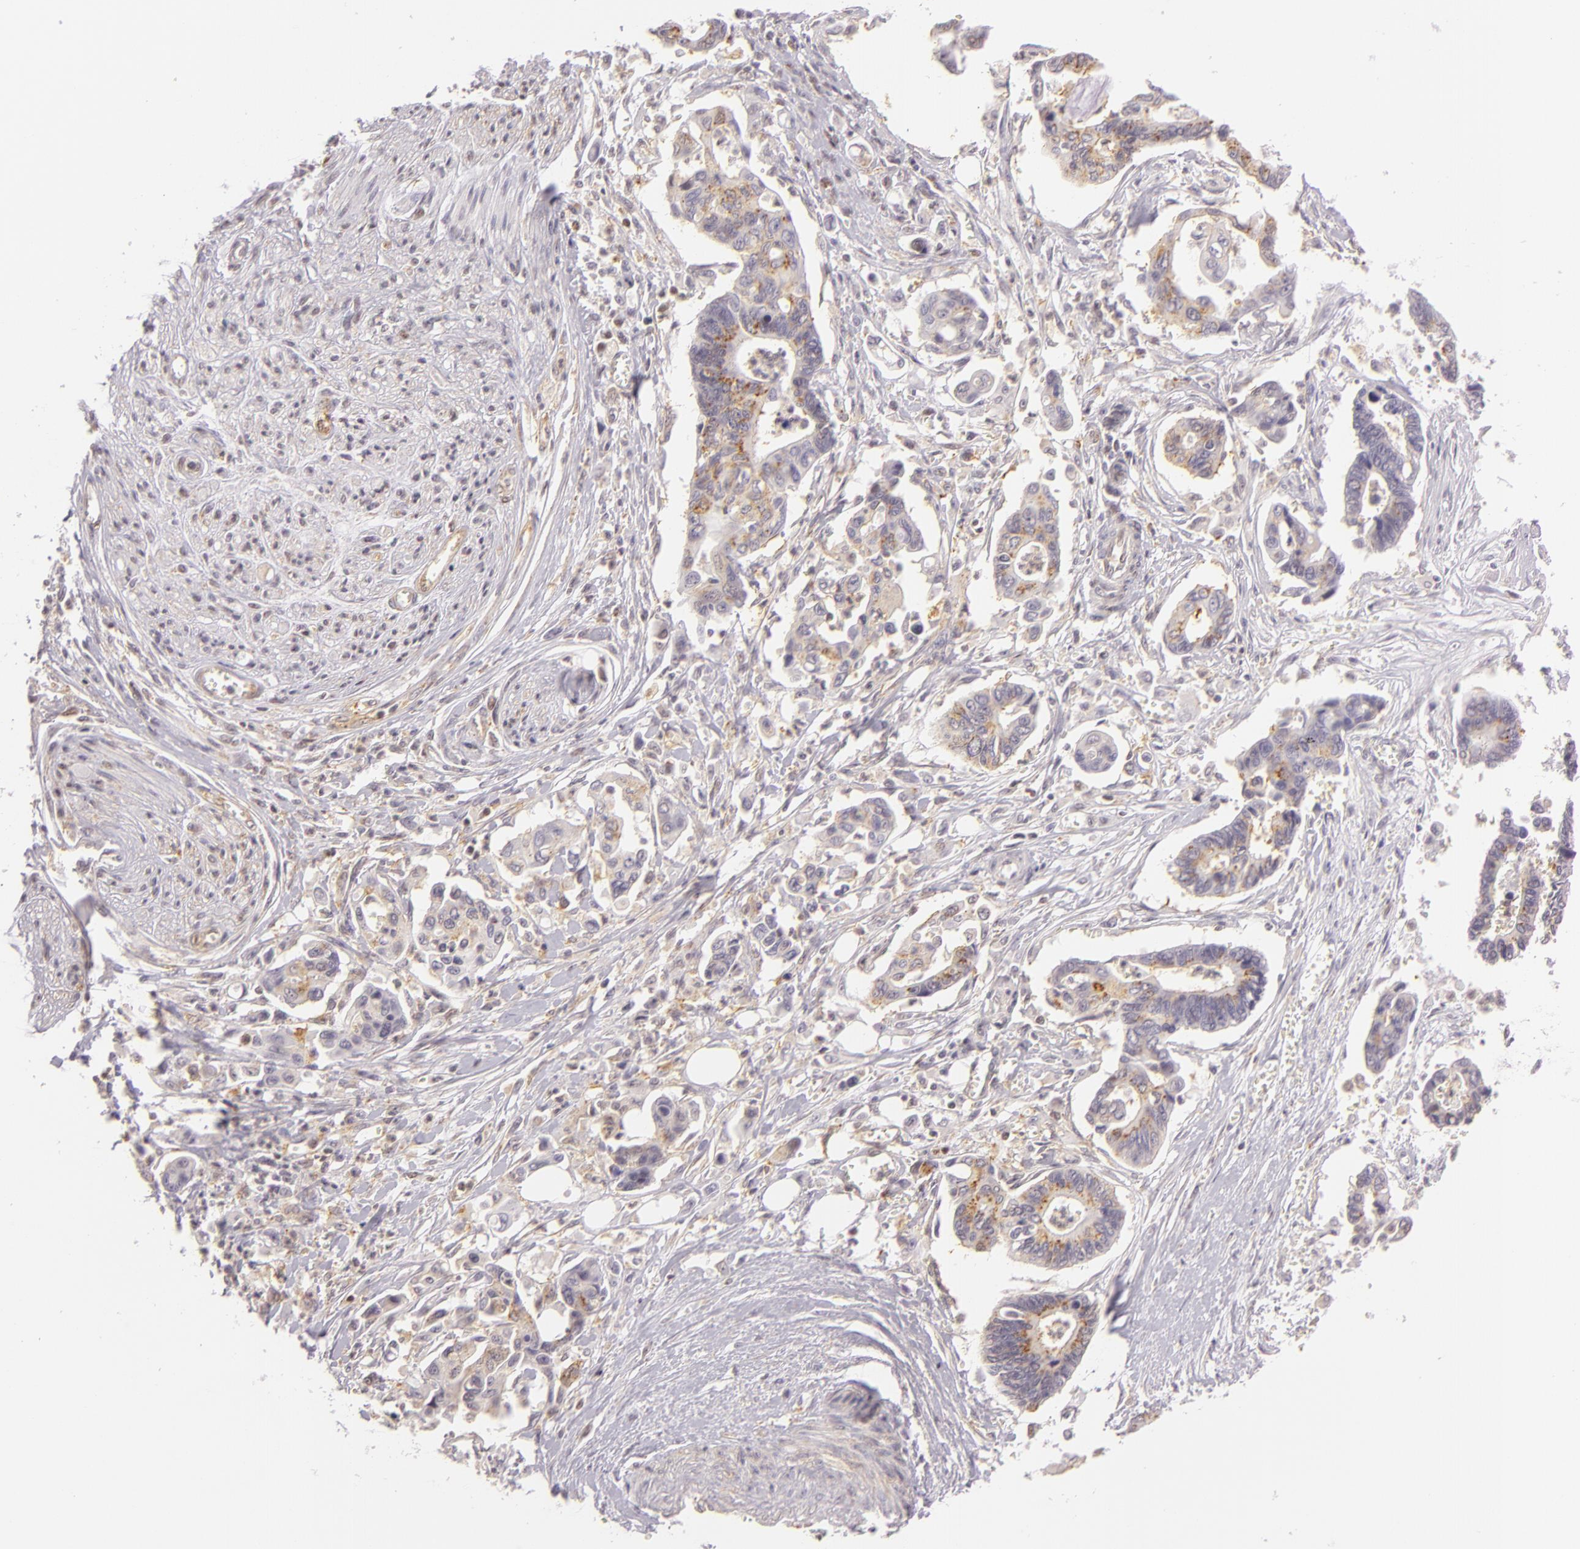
{"staining": {"intensity": "weak", "quantity": "<25%", "location": "cytoplasmic/membranous"}, "tissue": "pancreatic cancer", "cell_type": "Tumor cells", "image_type": "cancer", "snomed": [{"axis": "morphology", "description": "Adenocarcinoma, NOS"}, {"axis": "topography", "description": "Pancreas"}], "caption": "Tumor cells are negative for protein expression in human pancreatic cancer (adenocarcinoma).", "gene": "IMPDH1", "patient": {"sex": "male", "age": 69}}